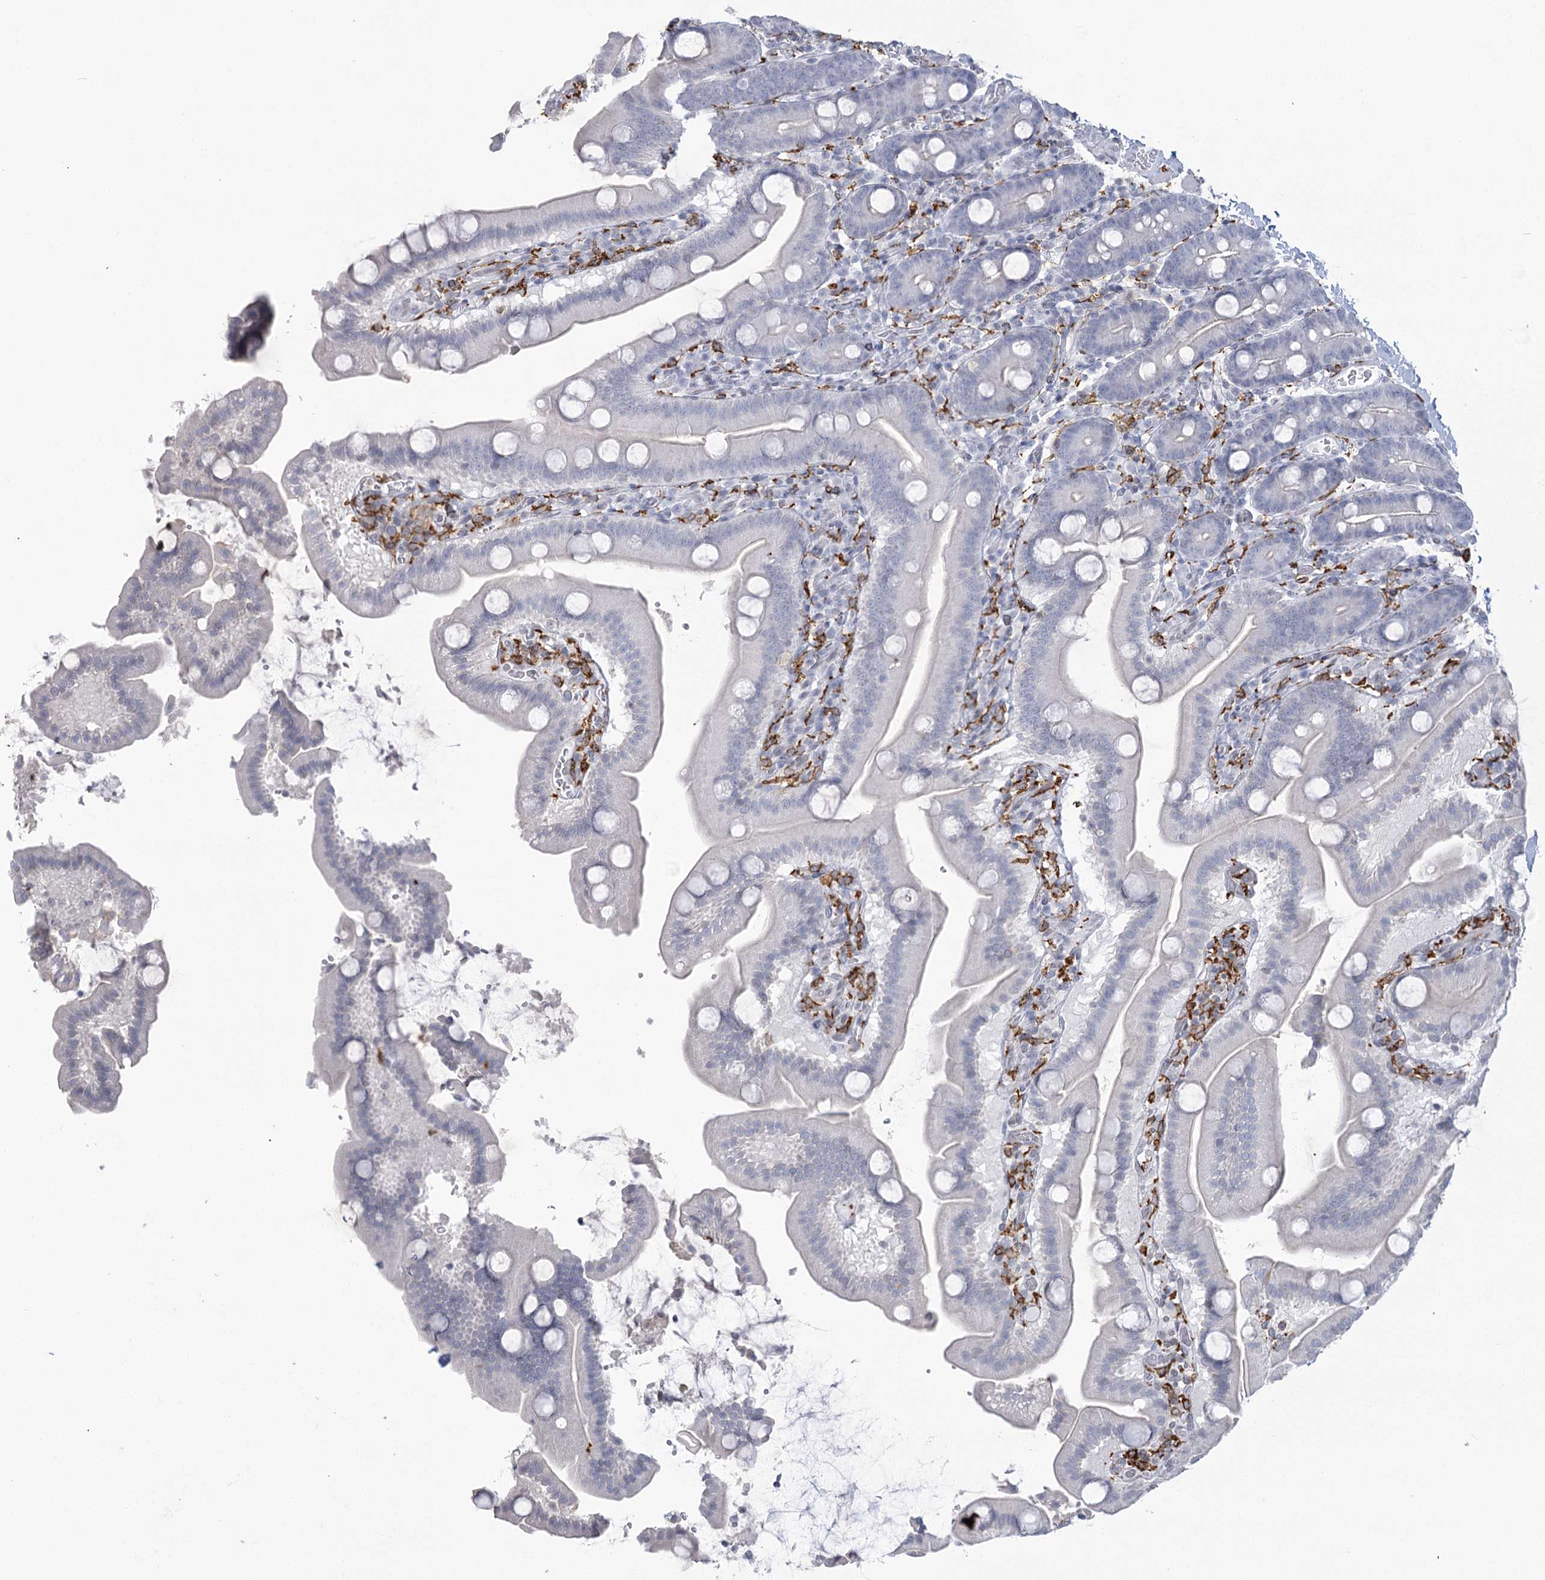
{"staining": {"intensity": "negative", "quantity": "none", "location": "none"}, "tissue": "duodenum", "cell_type": "Glandular cells", "image_type": "normal", "snomed": [{"axis": "morphology", "description": "Normal tissue, NOS"}, {"axis": "topography", "description": "Duodenum"}], "caption": "This is an IHC micrograph of normal human duodenum. There is no staining in glandular cells.", "gene": "C11orf1", "patient": {"sex": "male", "age": 55}}